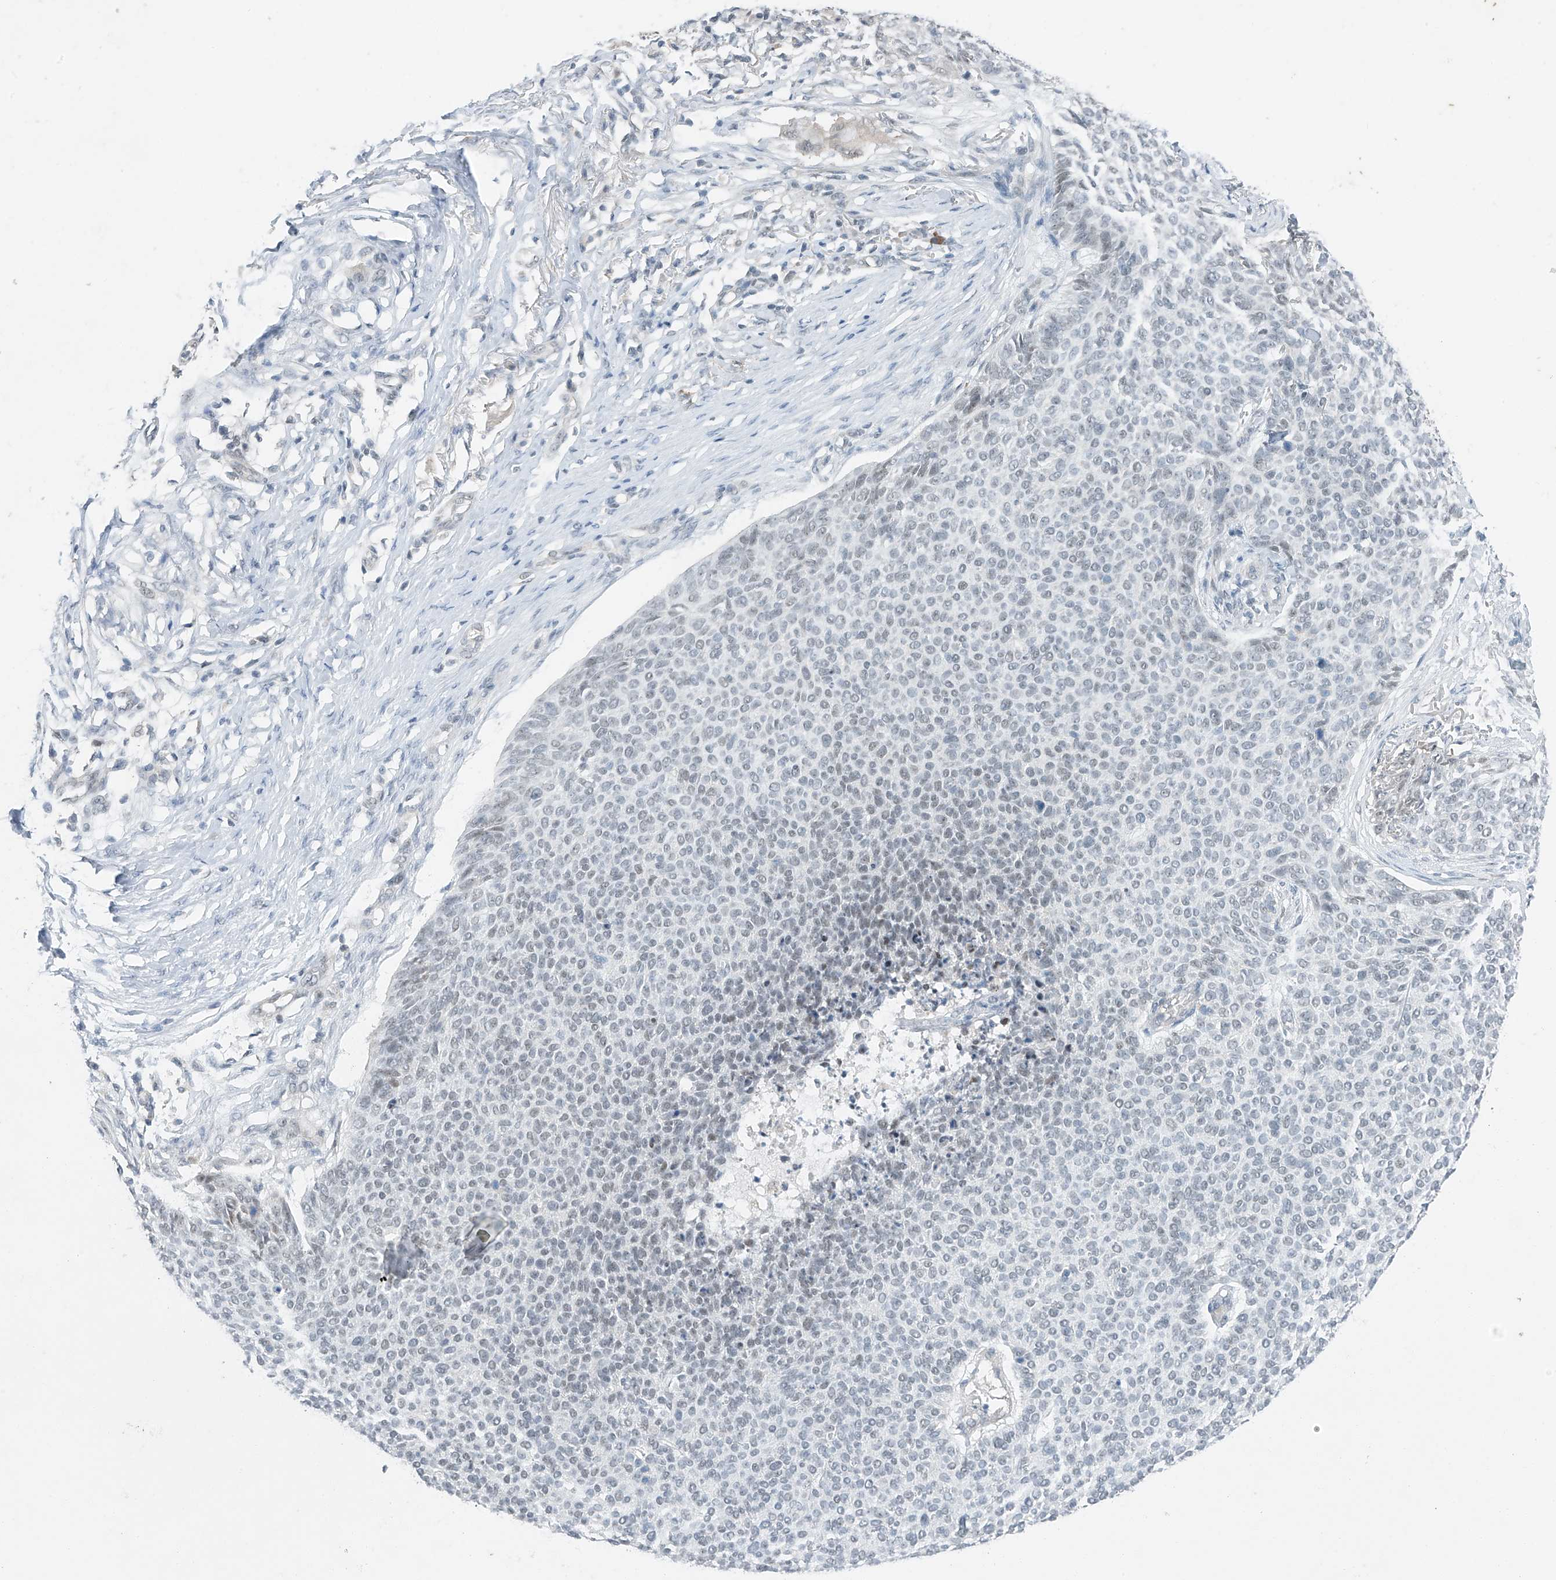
{"staining": {"intensity": "negative", "quantity": "none", "location": "none"}, "tissue": "skin cancer", "cell_type": "Tumor cells", "image_type": "cancer", "snomed": [{"axis": "morphology", "description": "Normal tissue, NOS"}, {"axis": "morphology", "description": "Basal cell carcinoma"}, {"axis": "topography", "description": "Skin"}], "caption": "Image shows no significant protein staining in tumor cells of skin cancer (basal cell carcinoma). (Brightfield microscopy of DAB (3,3'-diaminobenzidine) immunohistochemistry (IHC) at high magnification).", "gene": "TAF8", "patient": {"sex": "male", "age": 50}}